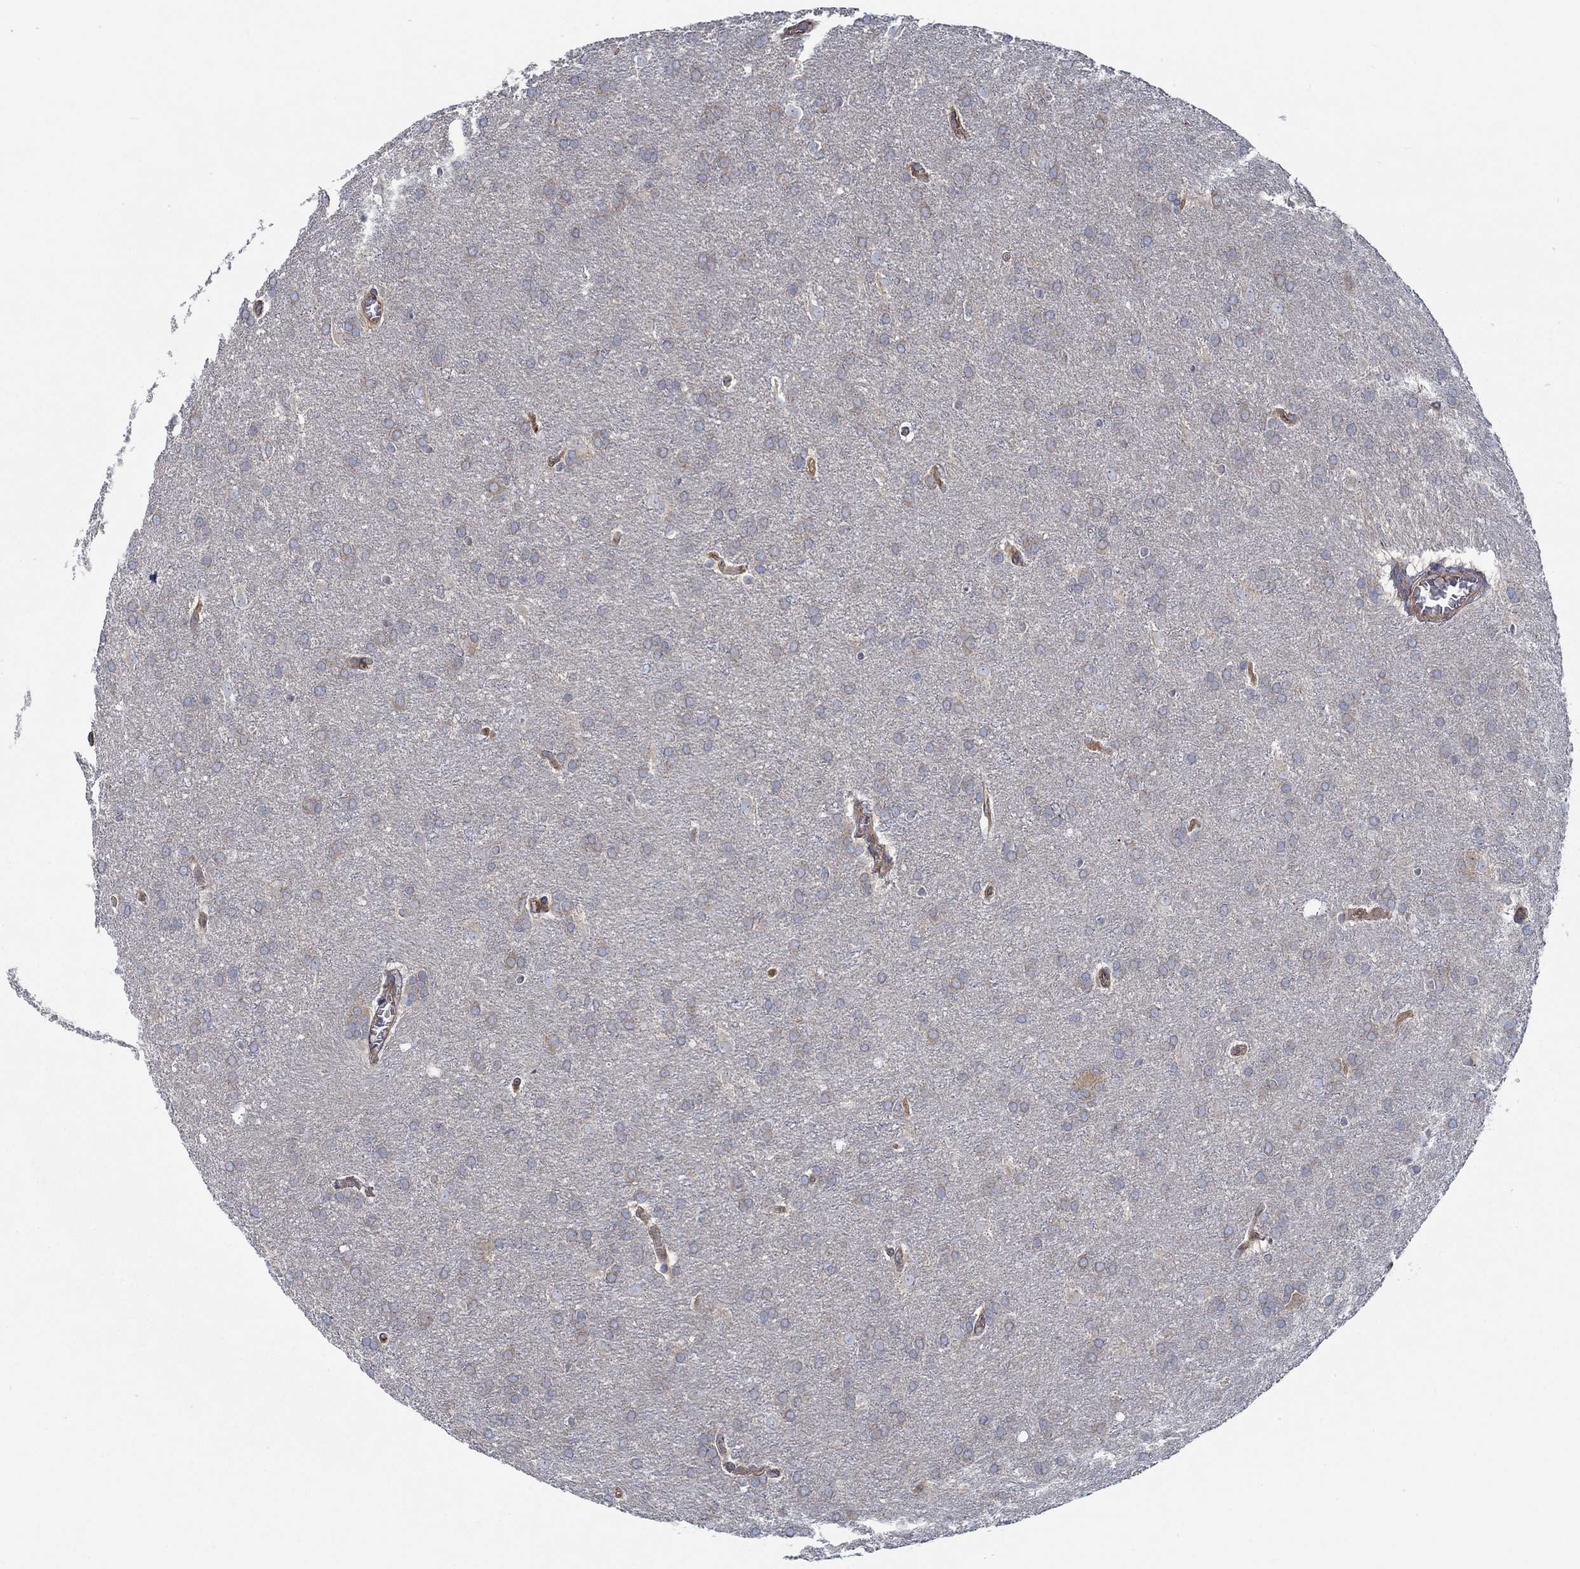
{"staining": {"intensity": "negative", "quantity": "none", "location": "none"}, "tissue": "glioma", "cell_type": "Tumor cells", "image_type": "cancer", "snomed": [{"axis": "morphology", "description": "Glioma, malignant, Low grade"}, {"axis": "topography", "description": "Brain"}], "caption": "A histopathology image of human glioma is negative for staining in tumor cells.", "gene": "SPAG9", "patient": {"sex": "female", "age": 32}}